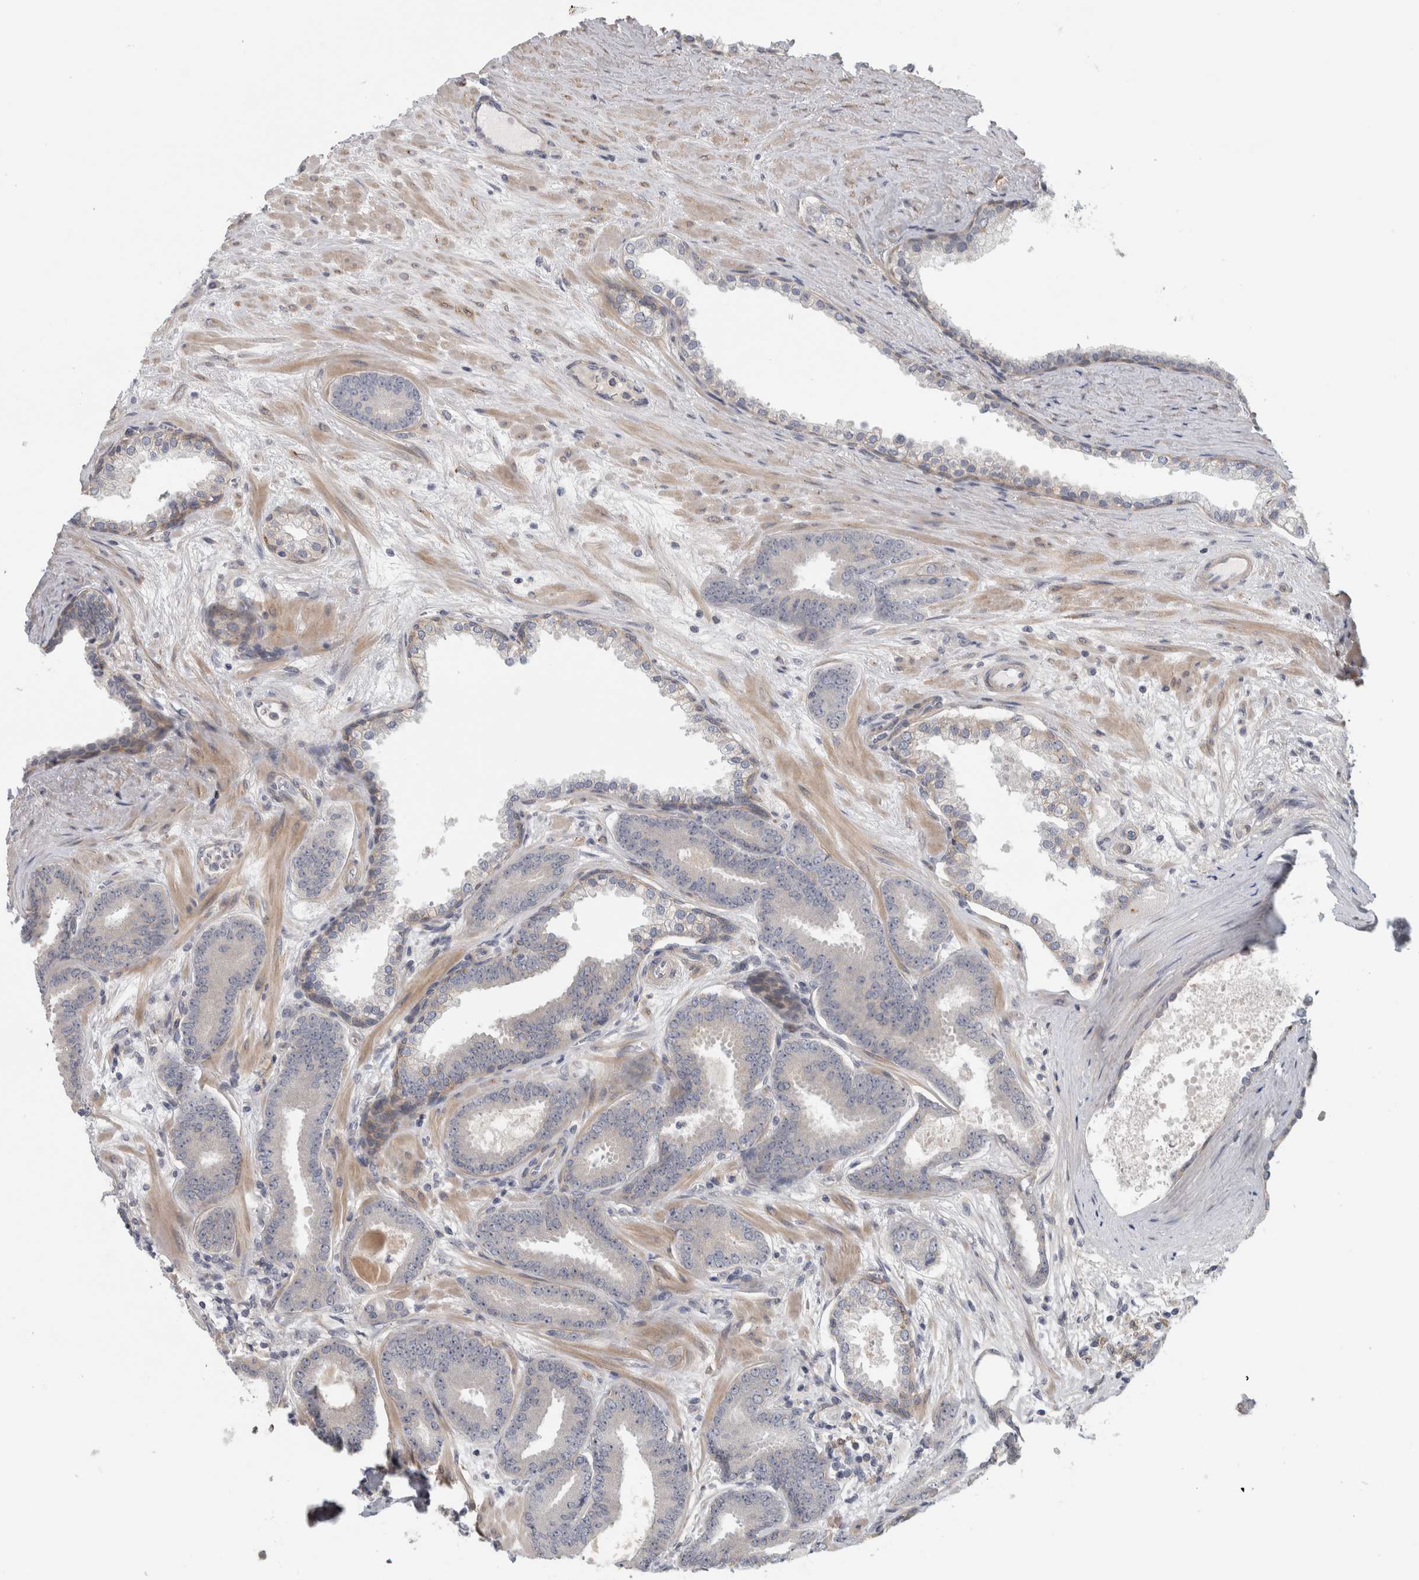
{"staining": {"intensity": "negative", "quantity": "none", "location": "none"}, "tissue": "prostate cancer", "cell_type": "Tumor cells", "image_type": "cancer", "snomed": [{"axis": "morphology", "description": "Adenocarcinoma, Low grade"}, {"axis": "topography", "description": "Prostate"}], "caption": "Tumor cells are negative for brown protein staining in adenocarcinoma (low-grade) (prostate).", "gene": "ZNF804B", "patient": {"sex": "male", "age": 62}}